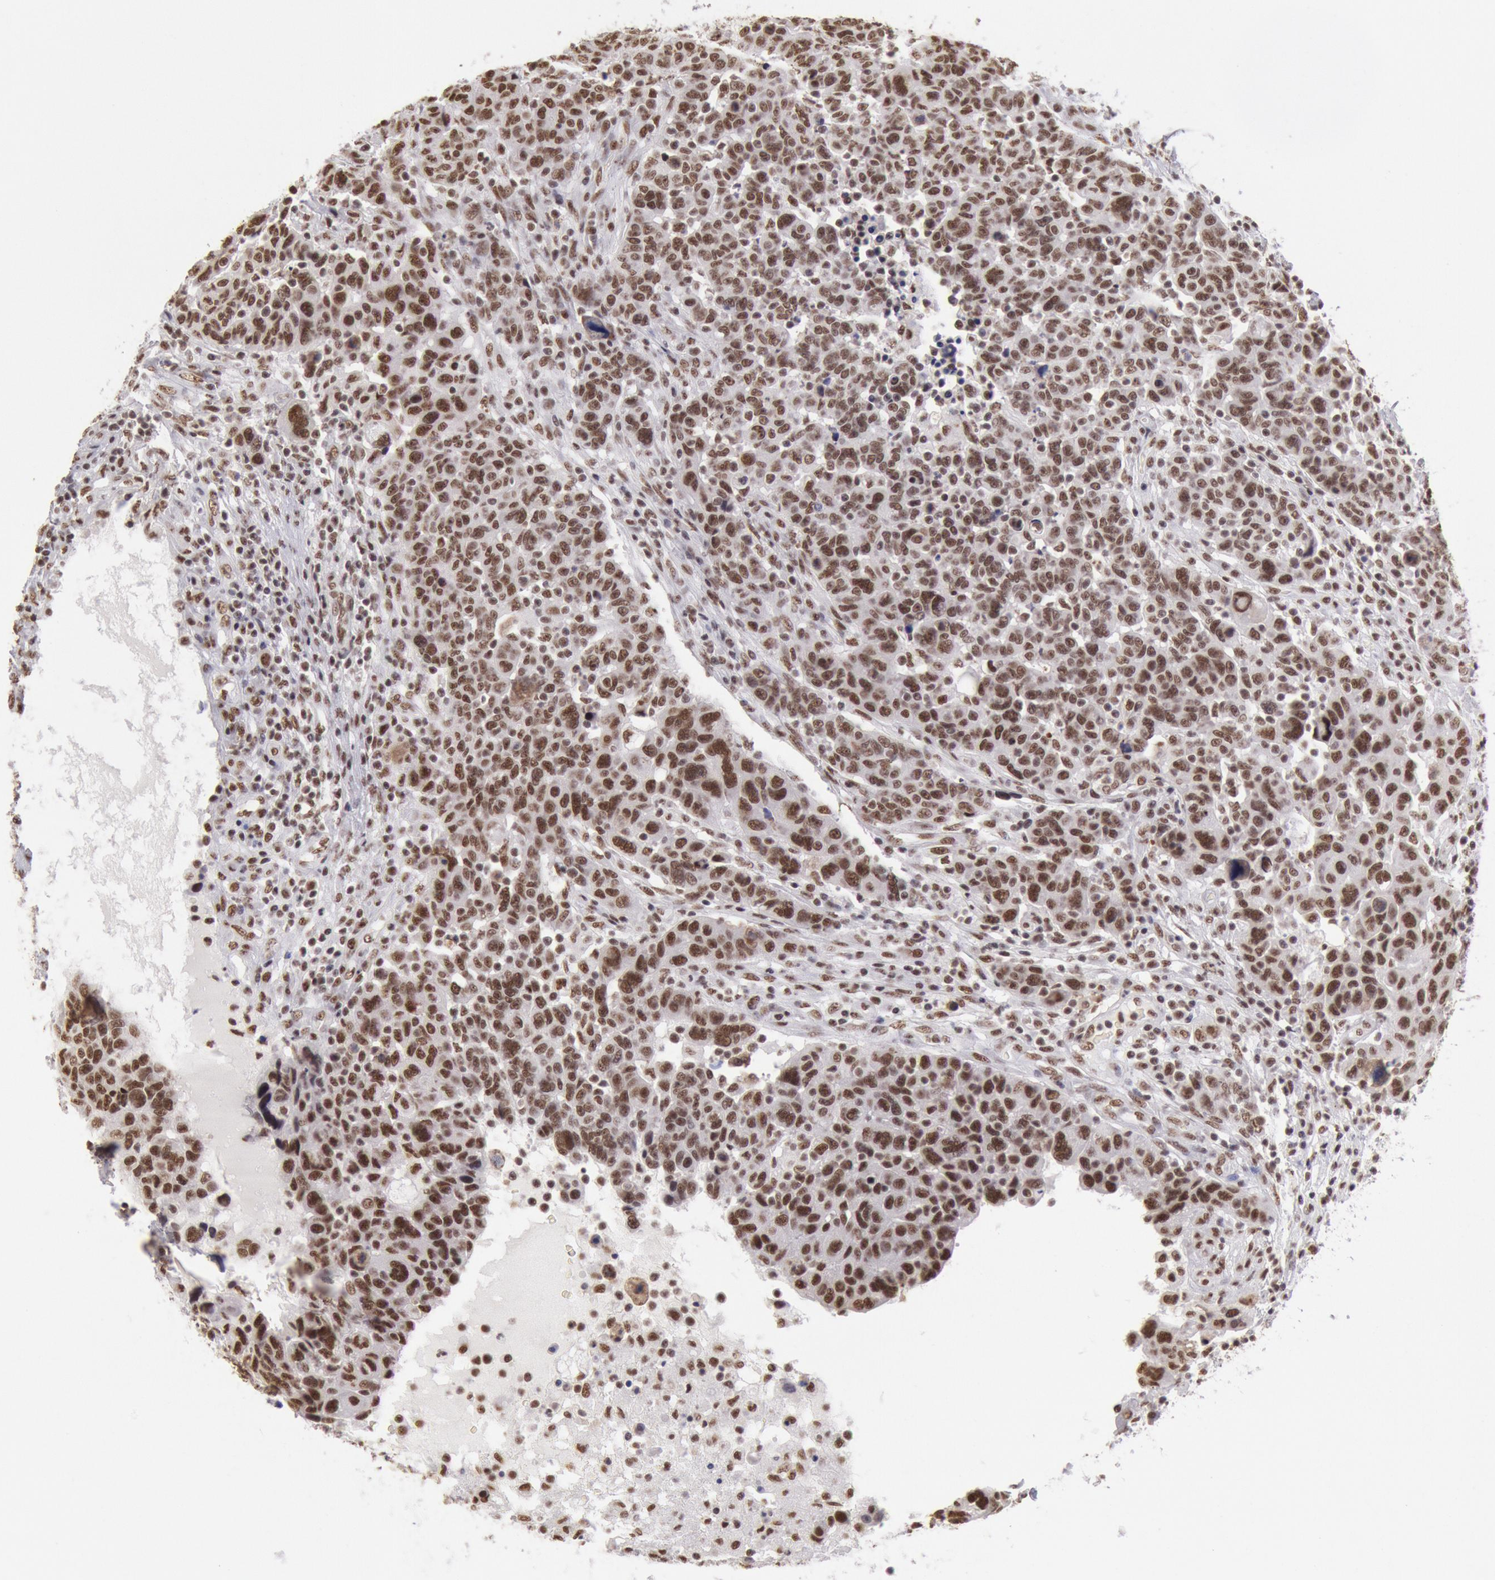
{"staining": {"intensity": "strong", "quantity": ">75%", "location": "nuclear"}, "tissue": "breast cancer", "cell_type": "Tumor cells", "image_type": "cancer", "snomed": [{"axis": "morphology", "description": "Duct carcinoma"}, {"axis": "topography", "description": "Breast"}], "caption": "Breast cancer (infiltrating ductal carcinoma) was stained to show a protein in brown. There is high levels of strong nuclear staining in approximately >75% of tumor cells.", "gene": "SNRPD3", "patient": {"sex": "female", "age": 37}}